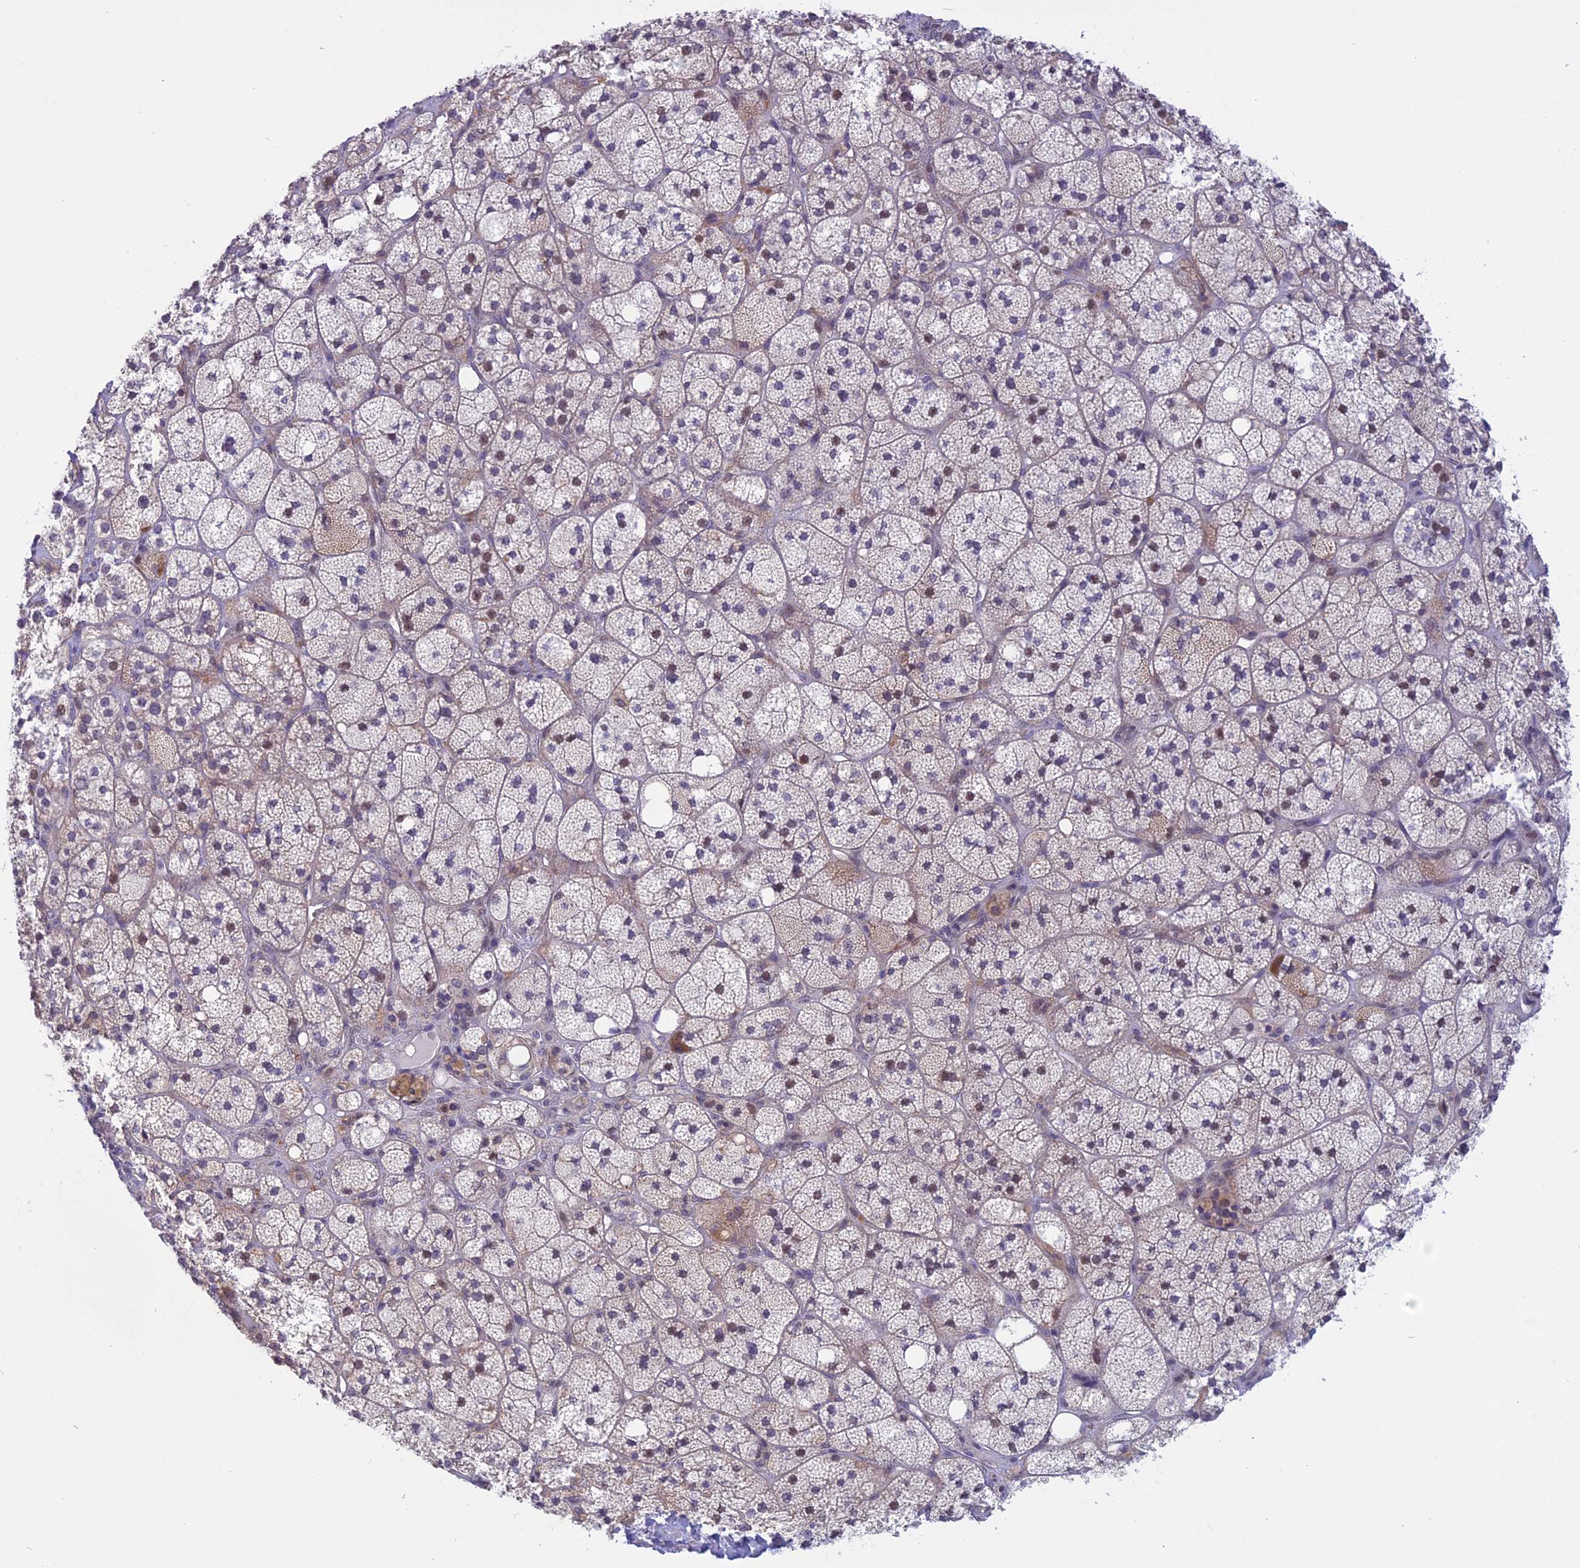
{"staining": {"intensity": "moderate", "quantity": "<25%", "location": "cytoplasmic/membranous,nuclear"}, "tissue": "adrenal gland", "cell_type": "Glandular cells", "image_type": "normal", "snomed": [{"axis": "morphology", "description": "Normal tissue, NOS"}, {"axis": "topography", "description": "Adrenal gland"}], "caption": "DAB (3,3'-diaminobenzidine) immunohistochemical staining of unremarkable adrenal gland demonstrates moderate cytoplasmic/membranous,nuclear protein staining in approximately <25% of glandular cells. The staining is performed using DAB brown chromogen to label protein expression. The nuclei are counter-stained blue using hematoxylin.", "gene": "CORO2A", "patient": {"sex": "male", "age": 61}}